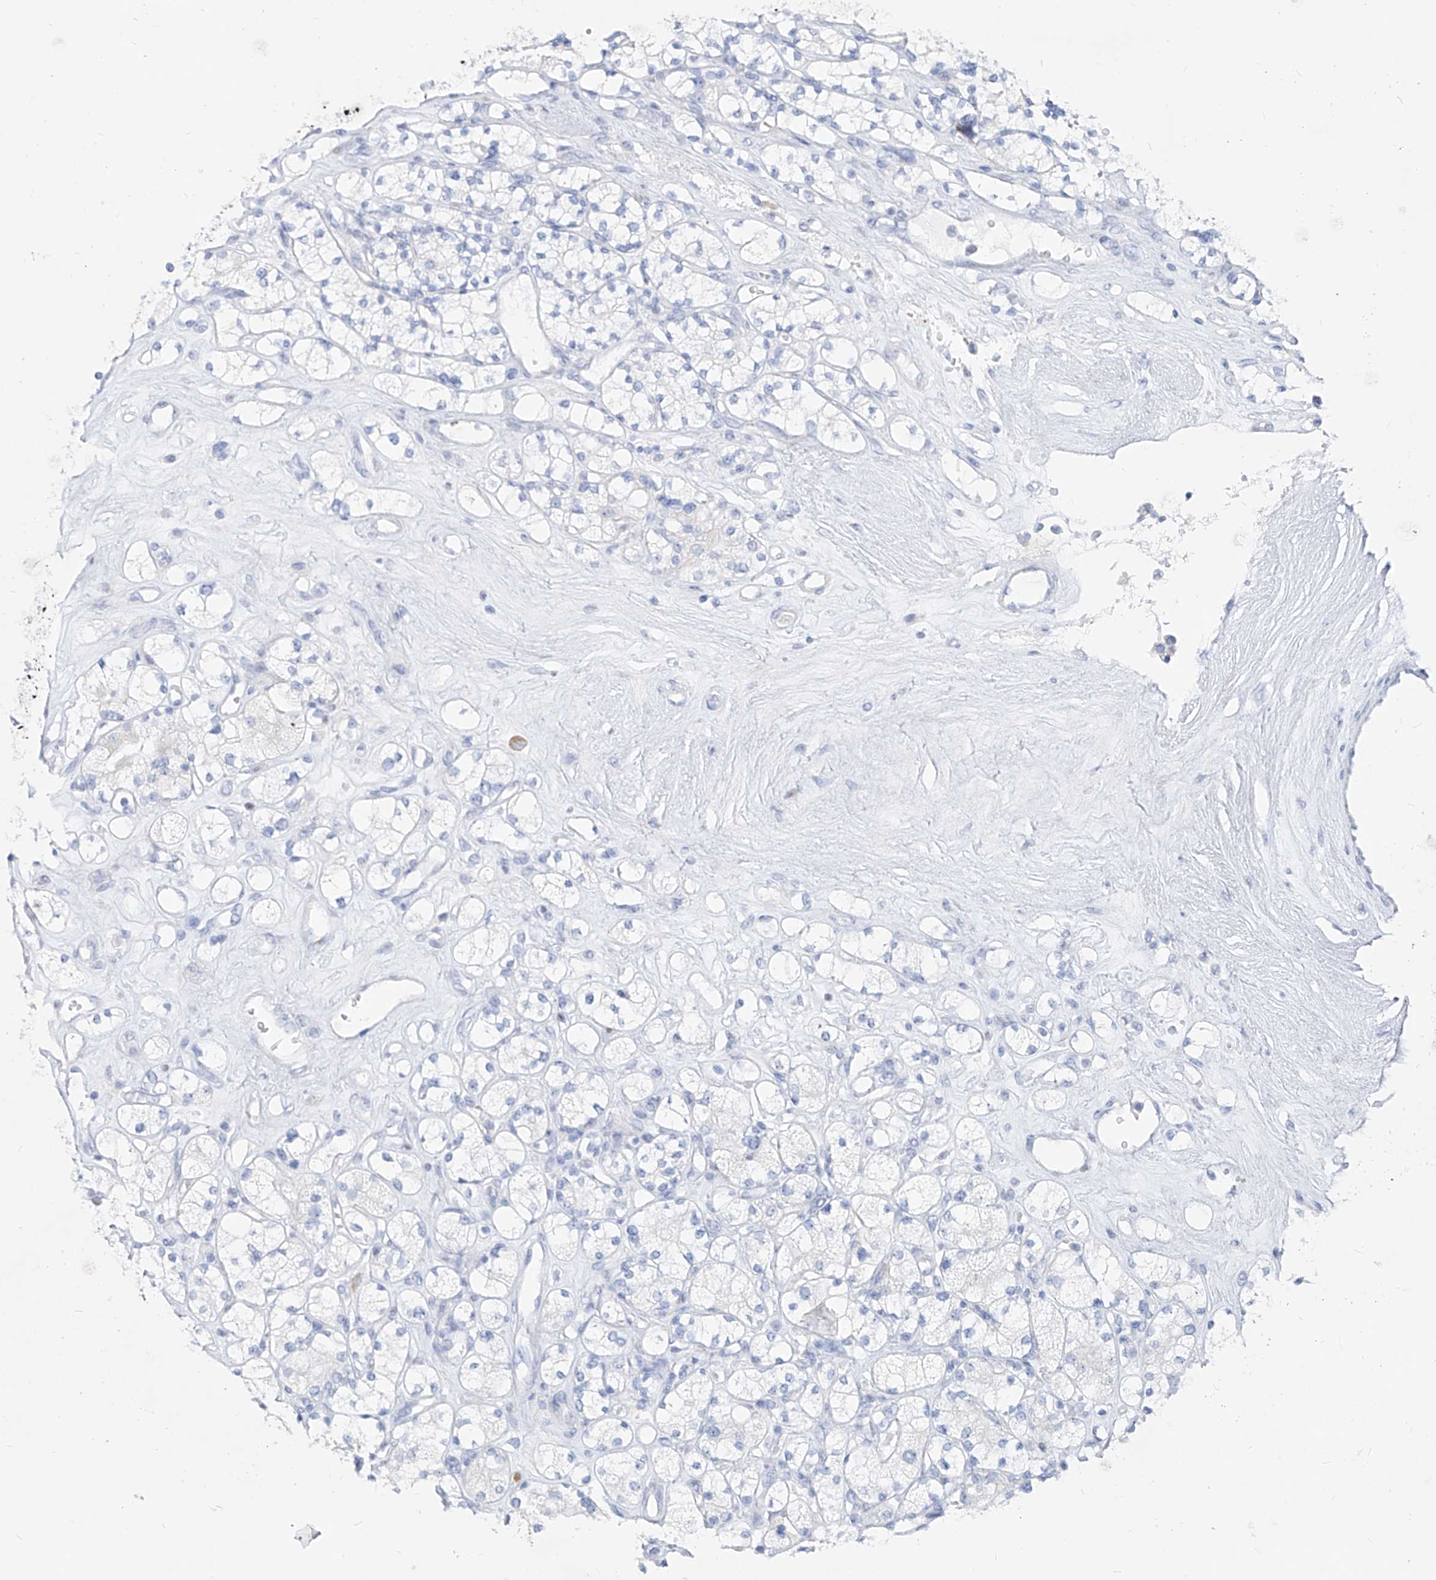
{"staining": {"intensity": "negative", "quantity": "none", "location": "none"}, "tissue": "renal cancer", "cell_type": "Tumor cells", "image_type": "cancer", "snomed": [{"axis": "morphology", "description": "Adenocarcinoma, NOS"}, {"axis": "topography", "description": "Kidney"}], "caption": "Tumor cells are negative for protein expression in human renal cancer (adenocarcinoma). (DAB IHC visualized using brightfield microscopy, high magnification).", "gene": "FRS3", "patient": {"sex": "male", "age": 77}}